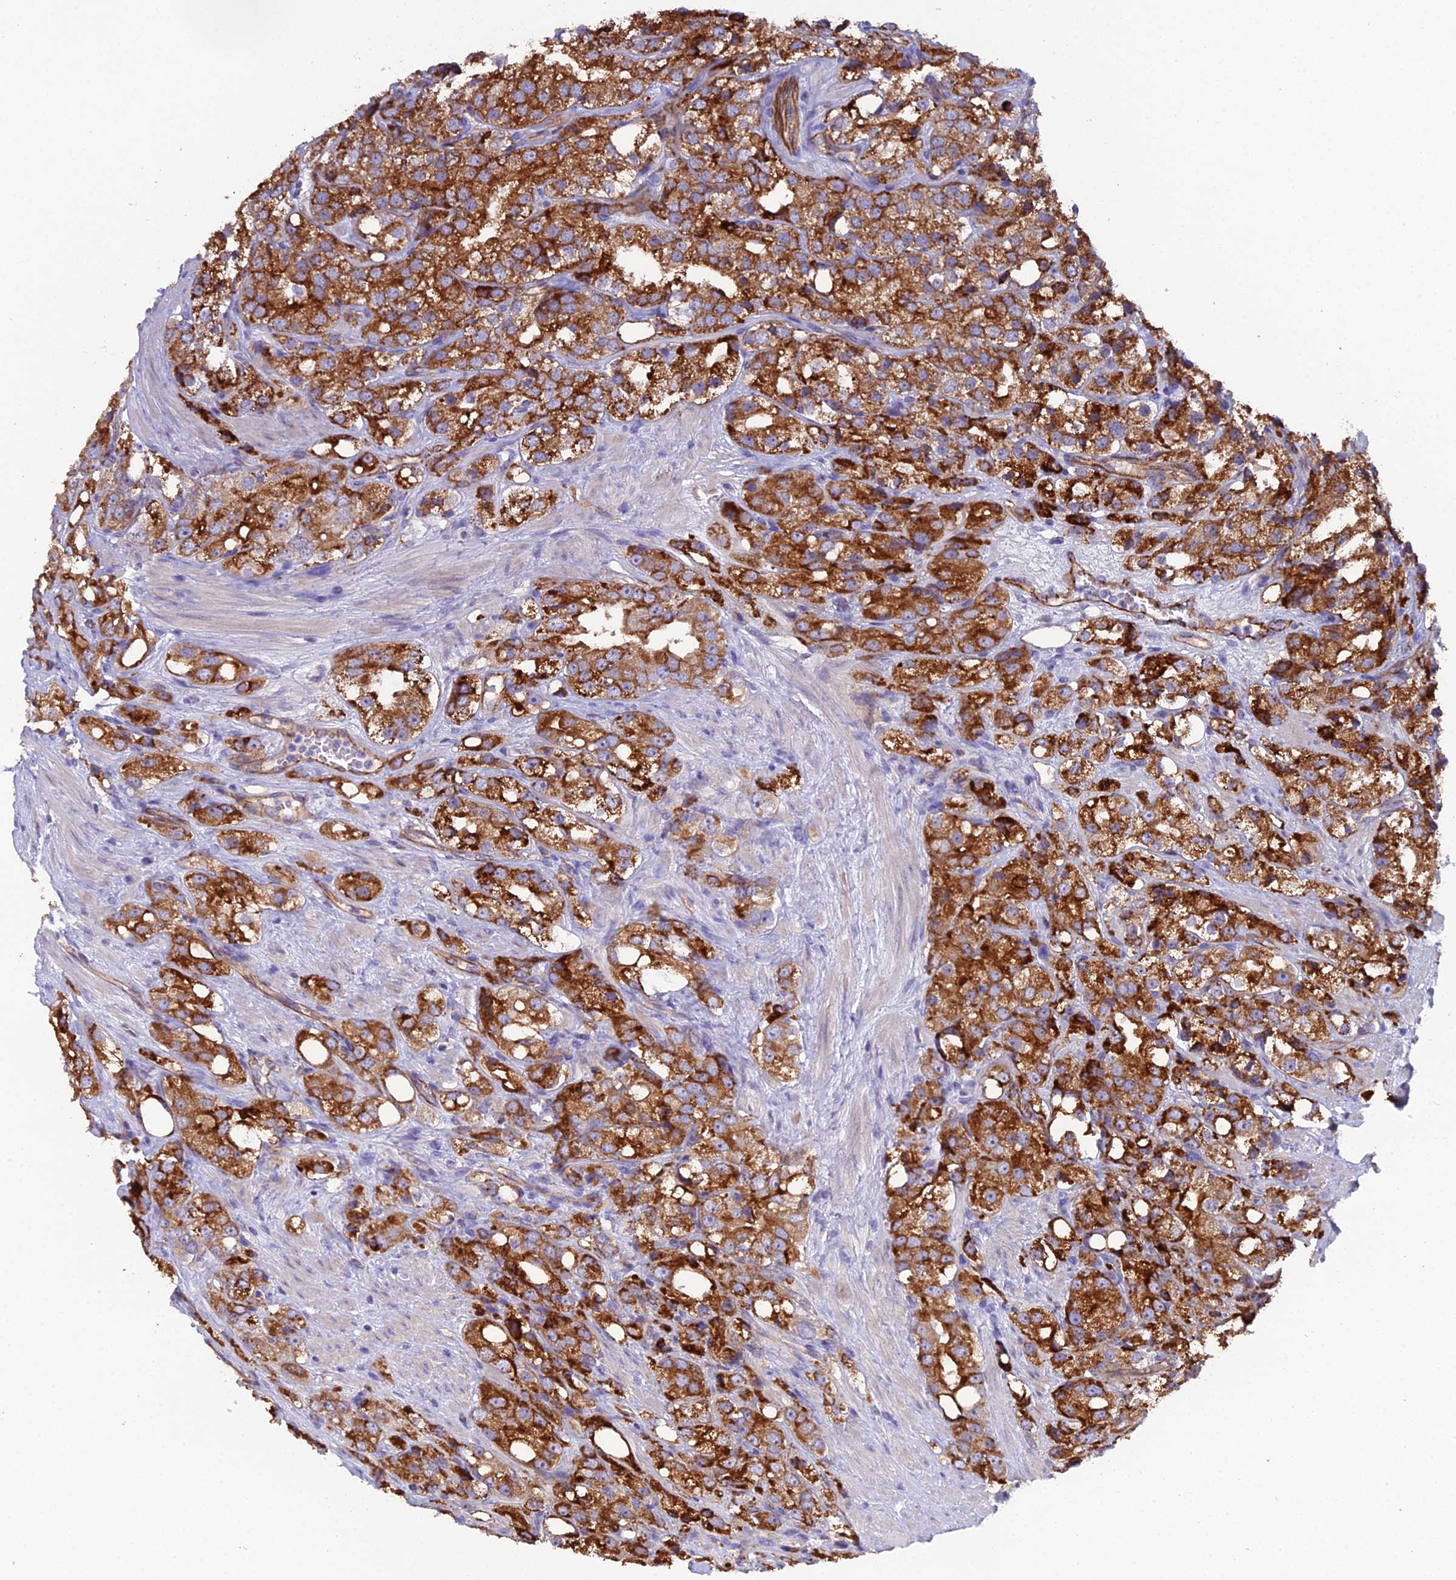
{"staining": {"intensity": "strong", "quantity": ">75%", "location": "cytoplasmic/membranous"}, "tissue": "prostate cancer", "cell_type": "Tumor cells", "image_type": "cancer", "snomed": [{"axis": "morphology", "description": "Adenocarcinoma, NOS"}, {"axis": "topography", "description": "Prostate"}], "caption": "There is high levels of strong cytoplasmic/membranous positivity in tumor cells of prostate cancer (adenocarcinoma), as demonstrated by immunohistochemical staining (brown color).", "gene": "CFAP47", "patient": {"sex": "male", "age": 79}}